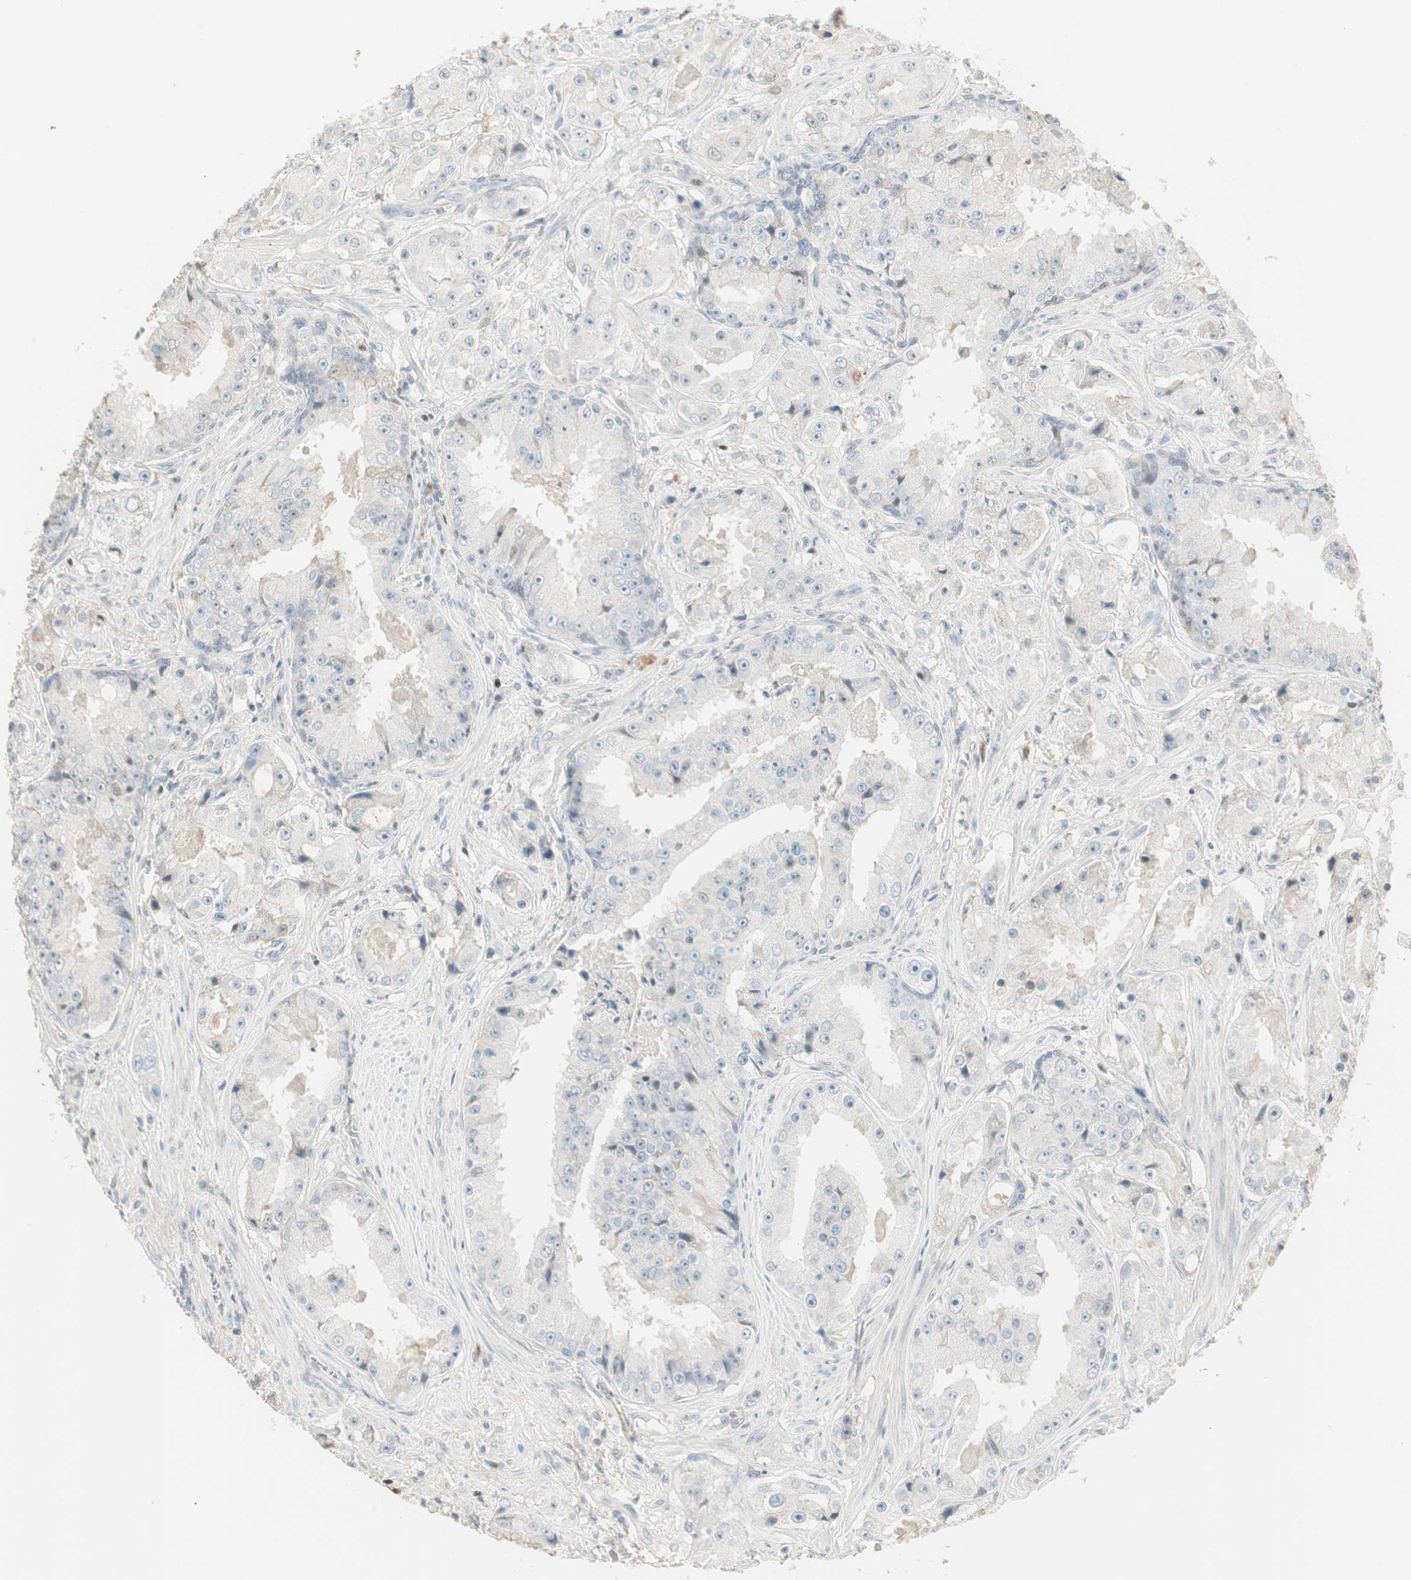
{"staining": {"intensity": "negative", "quantity": "none", "location": "none"}, "tissue": "prostate cancer", "cell_type": "Tumor cells", "image_type": "cancer", "snomed": [{"axis": "morphology", "description": "Adenocarcinoma, High grade"}, {"axis": "topography", "description": "Prostate"}], "caption": "Adenocarcinoma (high-grade) (prostate) was stained to show a protein in brown. There is no significant positivity in tumor cells.", "gene": "RUNX2", "patient": {"sex": "male", "age": 73}}